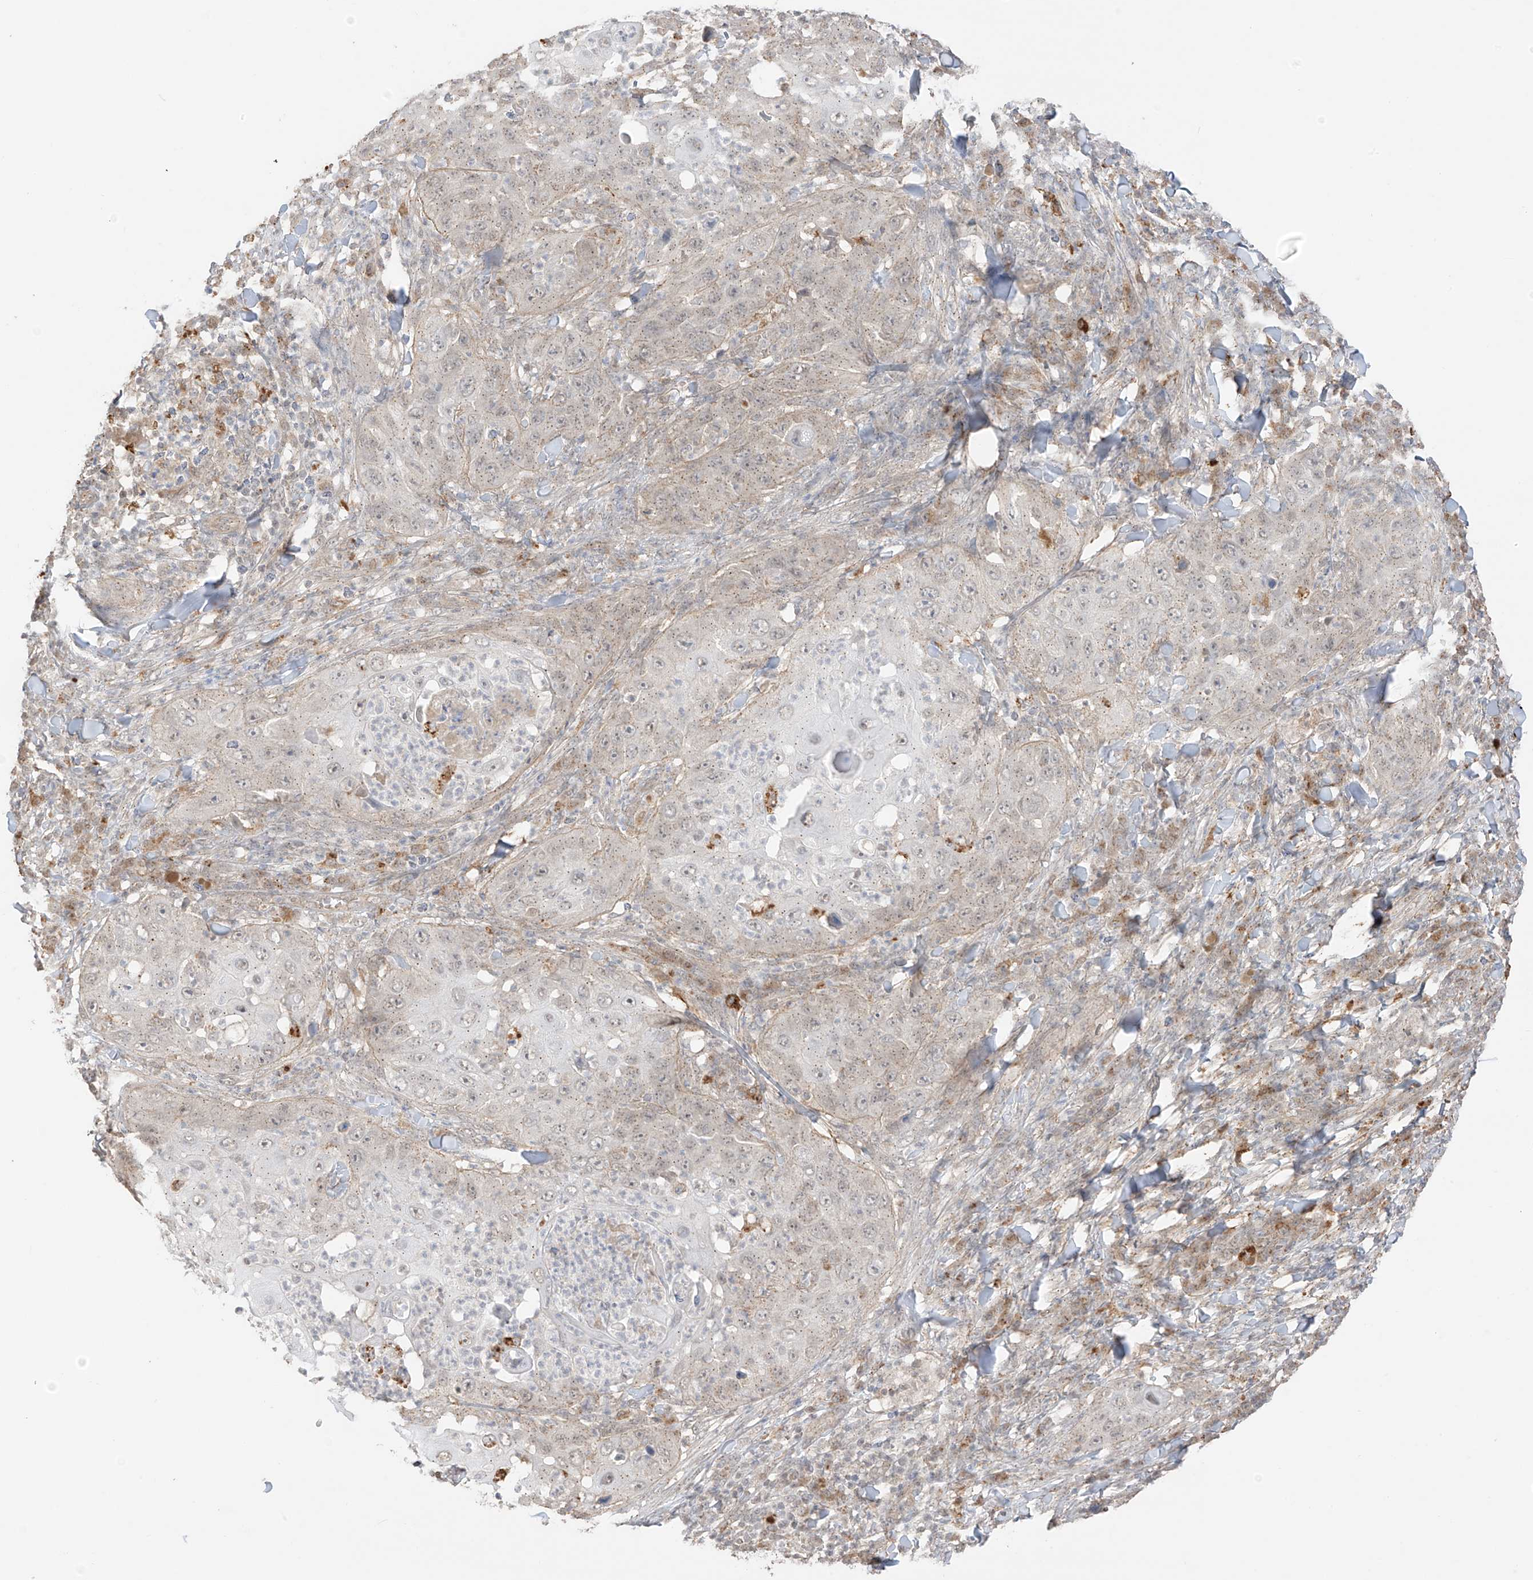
{"staining": {"intensity": "weak", "quantity": "25%-75%", "location": "cytoplasmic/membranous,nuclear"}, "tissue": "skin cancer", "cell_type": "Tumor cells", "image_type": "cancer", "snomed": [{"axis": "morphology", "description": "Squamous cell carcinoma, NOS"}, {"axis": "topography", "description": "Skin"}], "caption": "Protein staining of squamous cell carcinoma (skin) tissue exhibits weak cytoplasmic/membranous and nuclear positivity in approximately 25%-75% of tumor cells.", "gene": "N4BP3", "patient": {"sex": "female", "age": 44}}